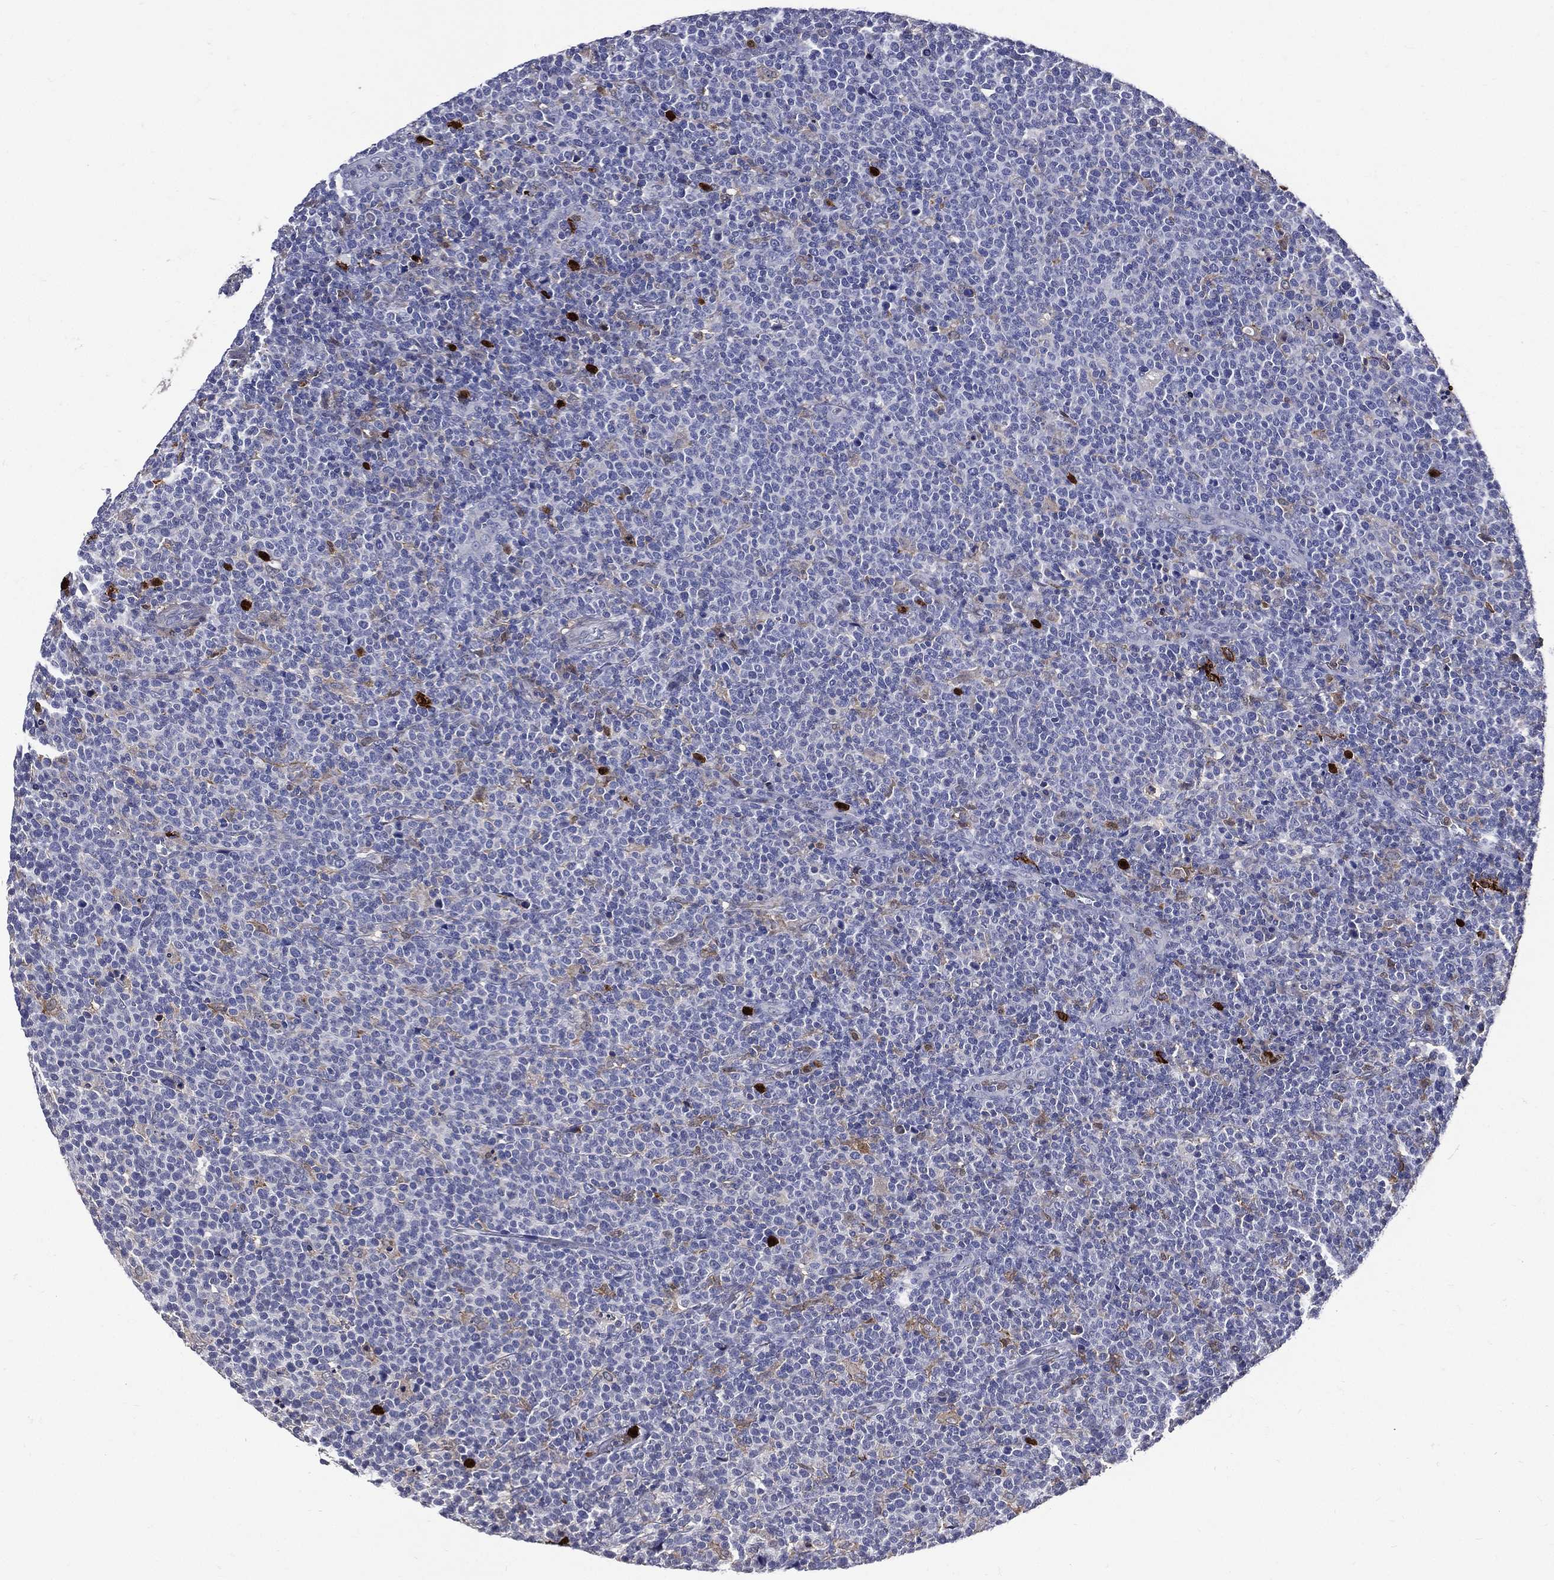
{"staining": {"intensity": "negative", "quantity": "none", "location": "none"}, "tissue": "lymphoma", "cell_type": "Tumor cells", "image_type": "cancer", "snomed": [{"axis": "morphology", "description": "Malignant lymphoma, non-Hodgkin's type, High grade"}, {"axis": "topography", "description": "Lymph node"}], "caption": "Tumor cells are negative for brown protein staining in lymphoma.", "gene": "GPR171", "patient": {"sex": "male", "age": 61}}